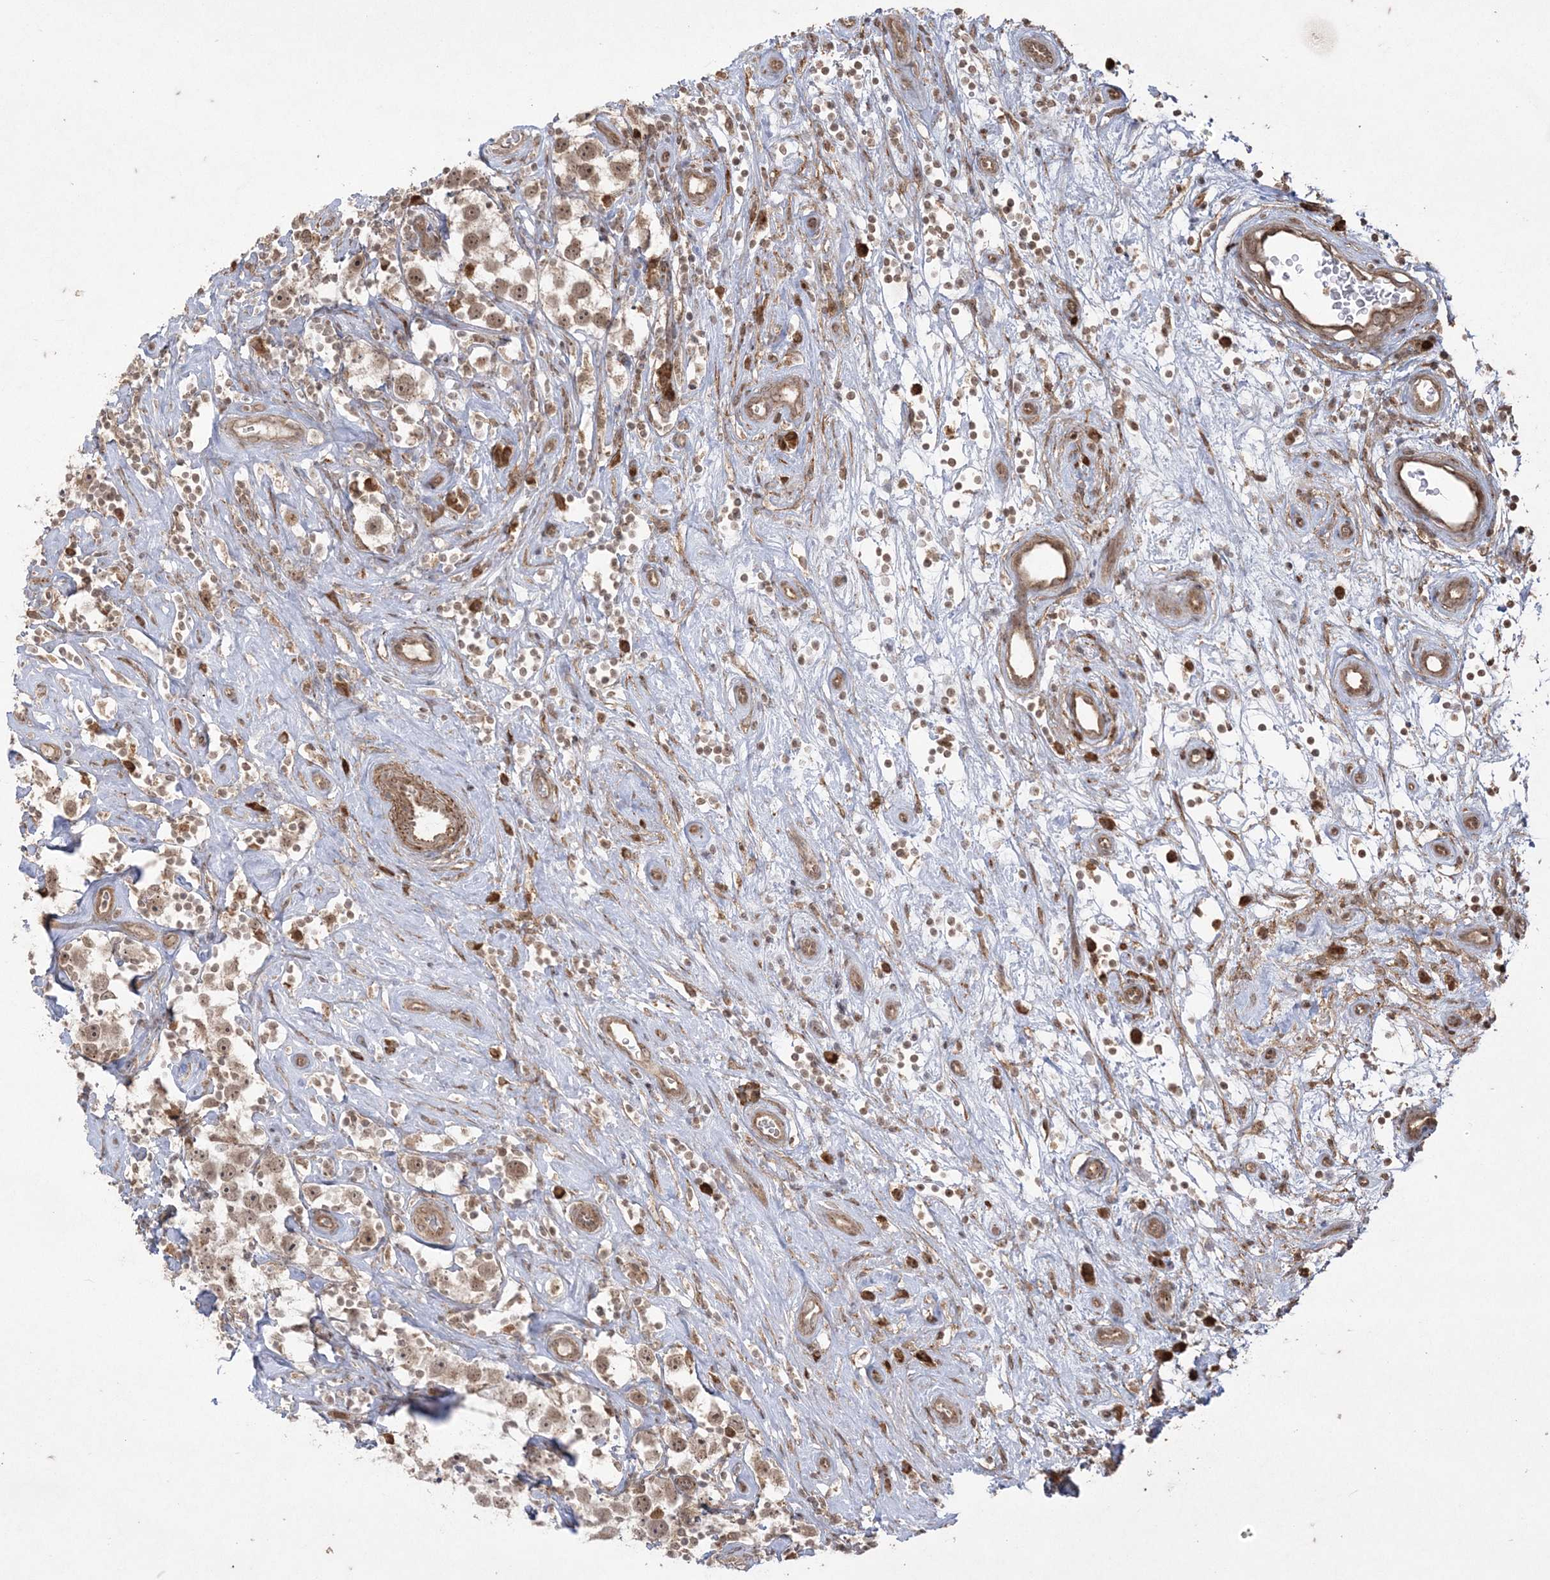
{"staining": {"intensity": "moderate", "quantity": ">75%", "location": "nuclear"}, "tissue": "testis cancer", "cell_type": "Tumor cells", "image_type": "cancer", "snomed": [{"axis": "morphology", "description": "Seminoma, NOS"}, {"axis": "topography", "description": "Testis"}], "caption": "Immunohistochemical staining of human seminoma (testis) reveals medium levels of moderate nuclear positivity in approximately >75% of tumor cells.", "gene": "RRAS", "patient": {"sex": "male", "age": 49}}